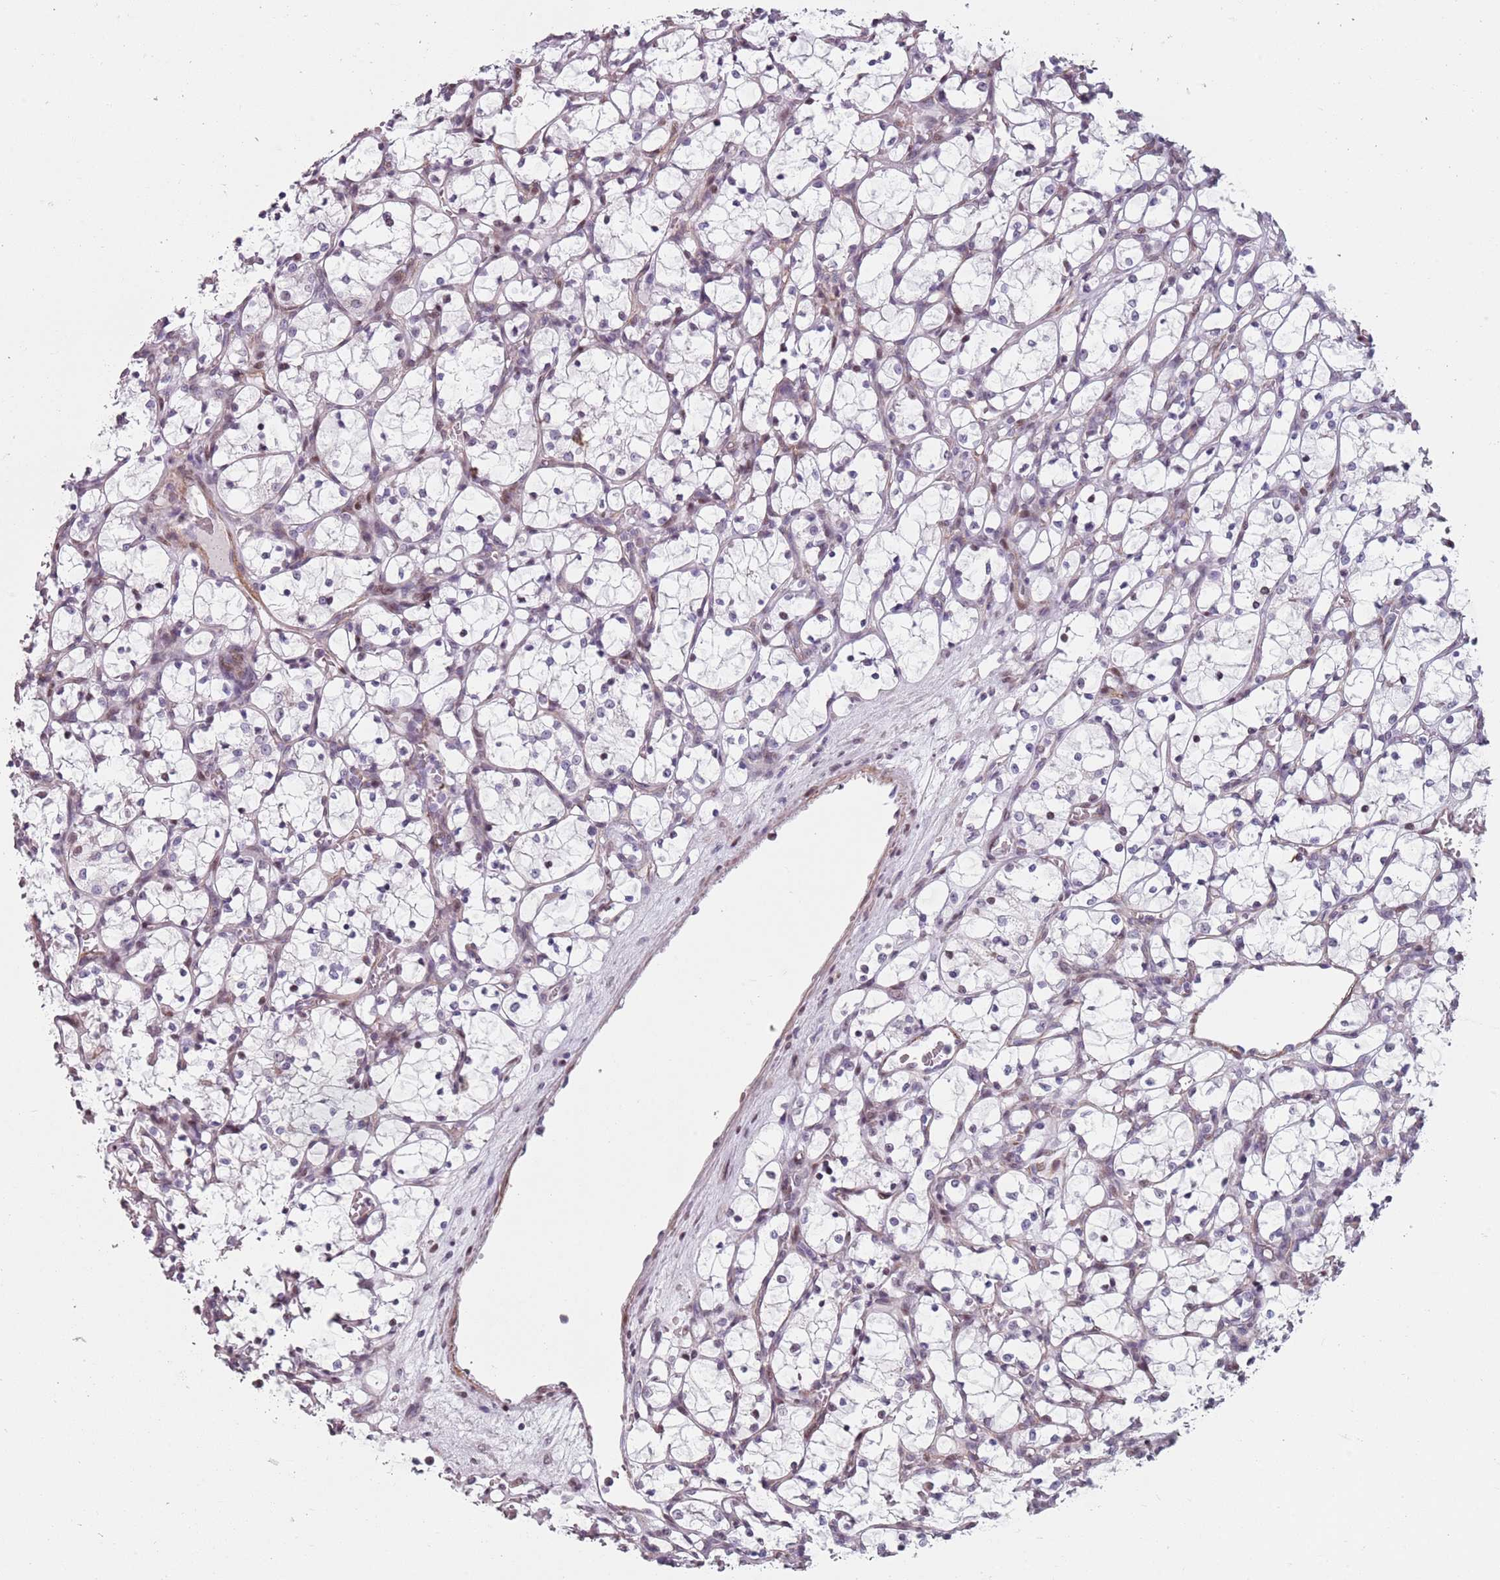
{"staining": {"intensity": "negative", "quantity": "none", "location": "none"}, "tissue": "renal cancer", "cell_type": "Tumor cells", "image_type": "cancer", "snomed": [{"axis": "morphology", "description": "Adenocarcinoma, NOS"}, {"axis": "topography", "description": "Kidney"}], "caption": "This image is of adenocarcinoma (renal) stained with immunohistochemistry (IHC) to label a protein in brown with the nuclei are counter-stained blue. There is no positivity in tumor cells. (Brightfield microscopy of DAB (3,3'-diaminobenzidine) immunohistochemistry at high magnification).", "gene": "TMC4", "patient": {"sex": "female", "age": 69}}